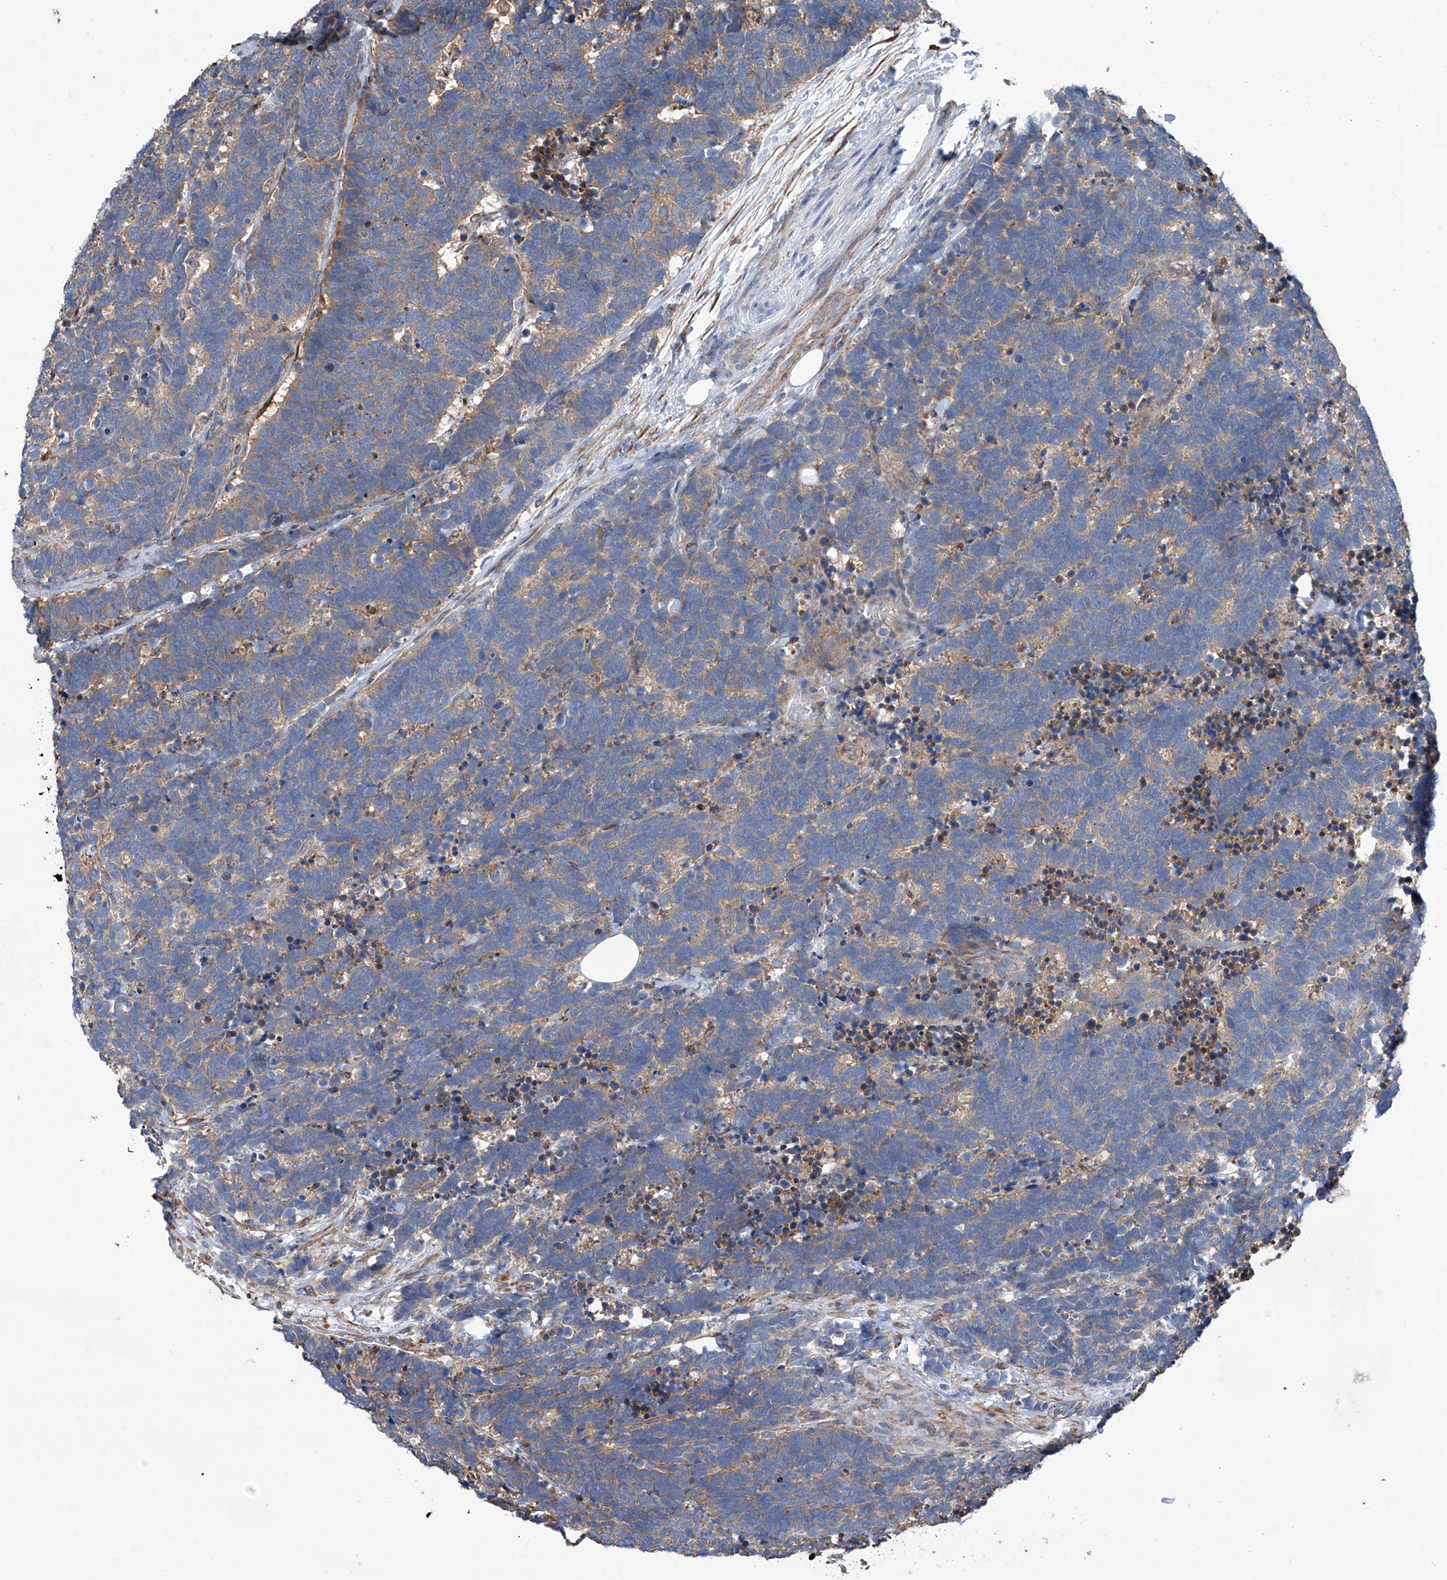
{"staining": {"intensity": "weak", "quantity": ">75%", "location": "cytoplasmic/membranous"}, "tissue": "carcinoid", "cell_type": "Tumor cells", "image_type": "cancer", "snomed": [{"axis": "morphology", "description": "Carcinoma, NOS"}, {"axis": "morphology", "description": "Carcinoid, malignant, NOS"}, {"axis": "topography", "description": "Urinary bladder"}], "caption": "Immunohistochemical staining of carcinoid shows weak cytoplasmic/membranous protein expression in approximately >75% of tumor cells.", "gene": "SMS", "patient": {"sex": "male", "age": 57}}